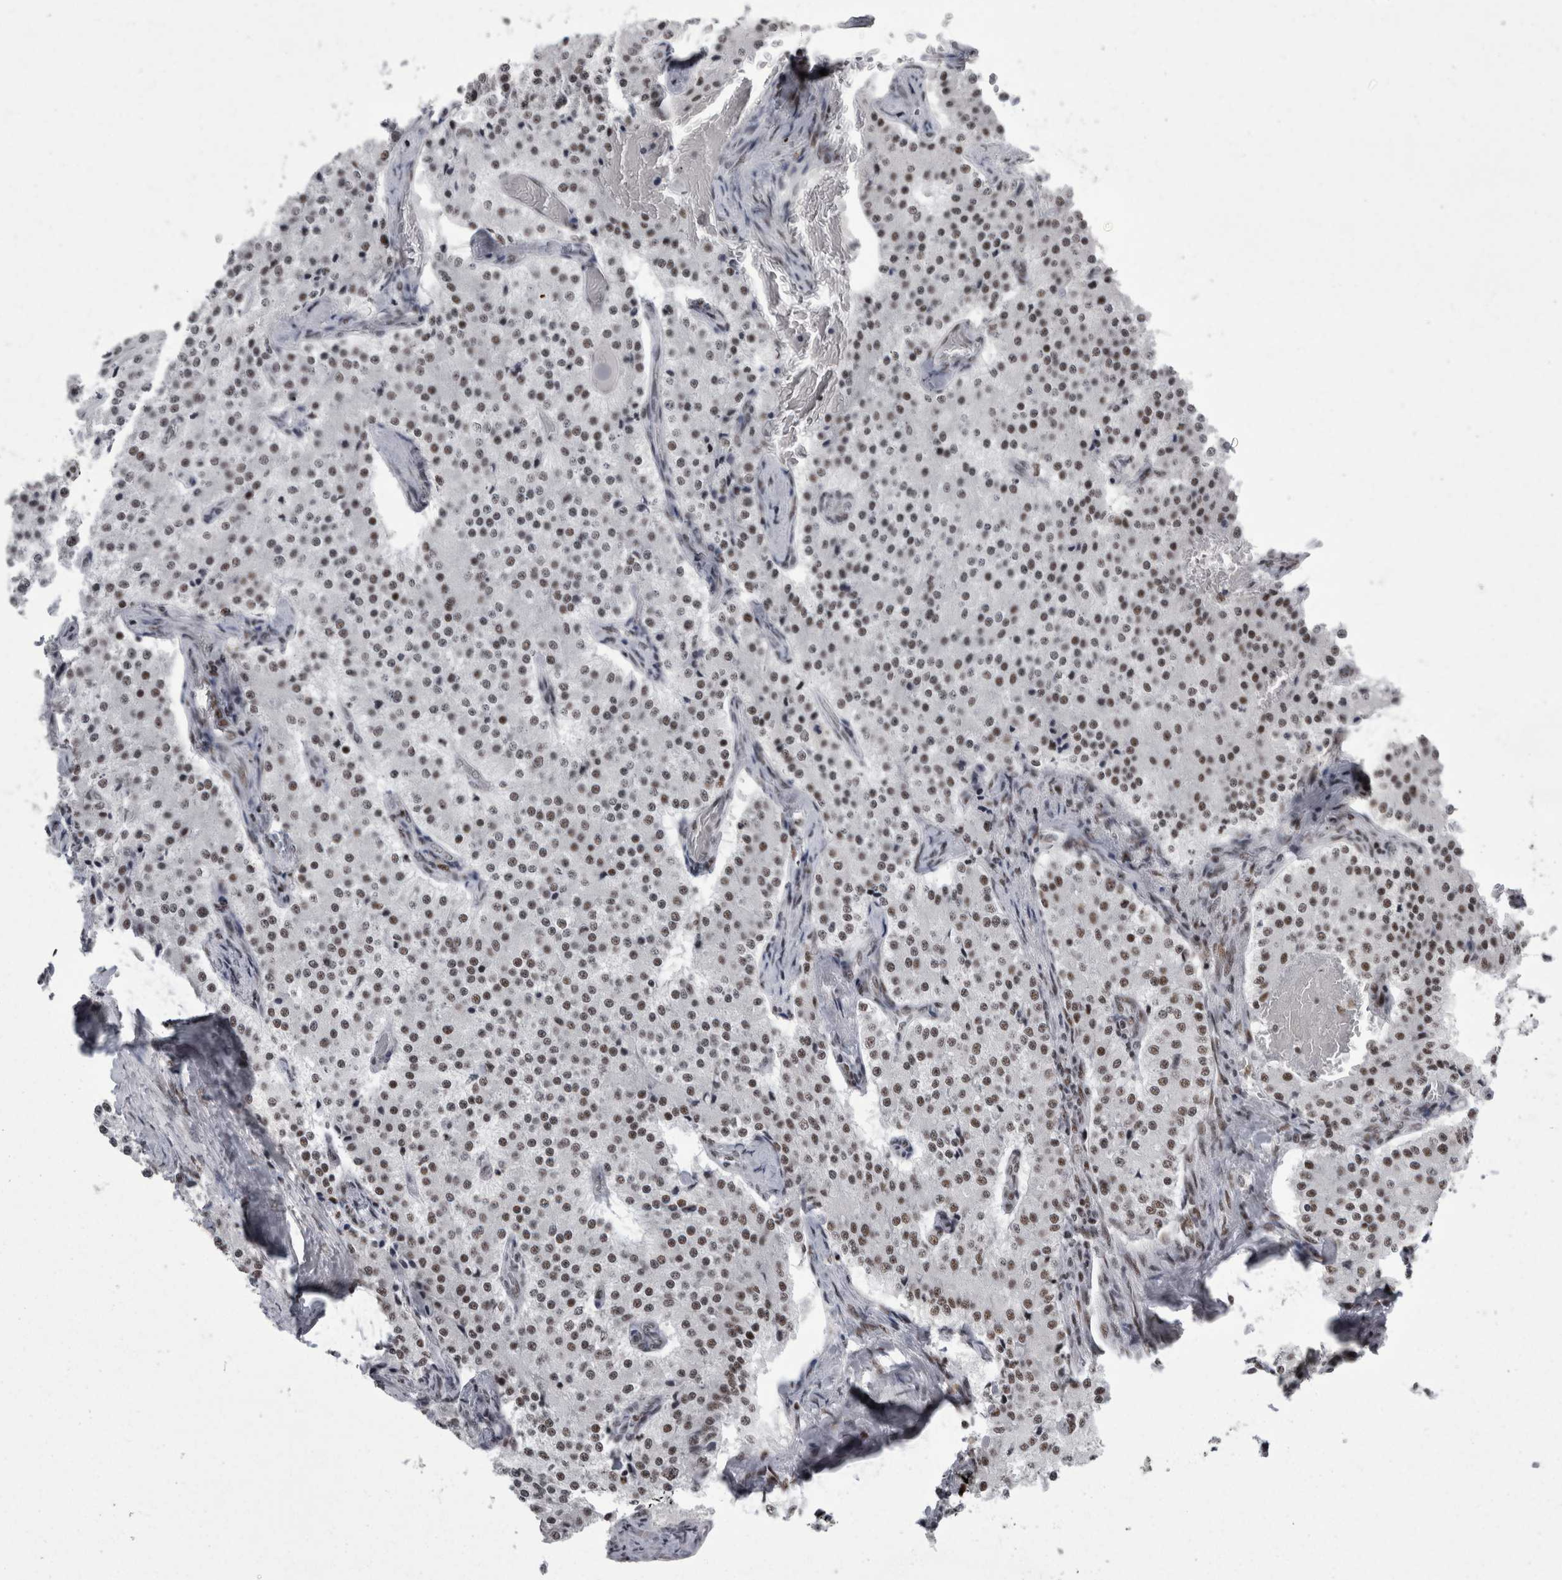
{"staining": {"intensity": "weak", "quantity": ">75%", "location": "nuclear"}, "tissue": "carcinoid", "cell_type": "Tumor cells", "image_type": "cancer", "snomed": [{"axis": "morphology", "description": "Carcinoid, malignant, NOS"}, {"axis": "topography", "description": "Colon"}], "caption": "Immunohistochemistry (IHC) image of human malignant carcinoid stained for a protein (brown), which exhibits low levels of weak nuclear positivity in approximately >75% of tumor cells.", "gene": "SNRNP40", "patient": {"sex": "female", "age": 52}}